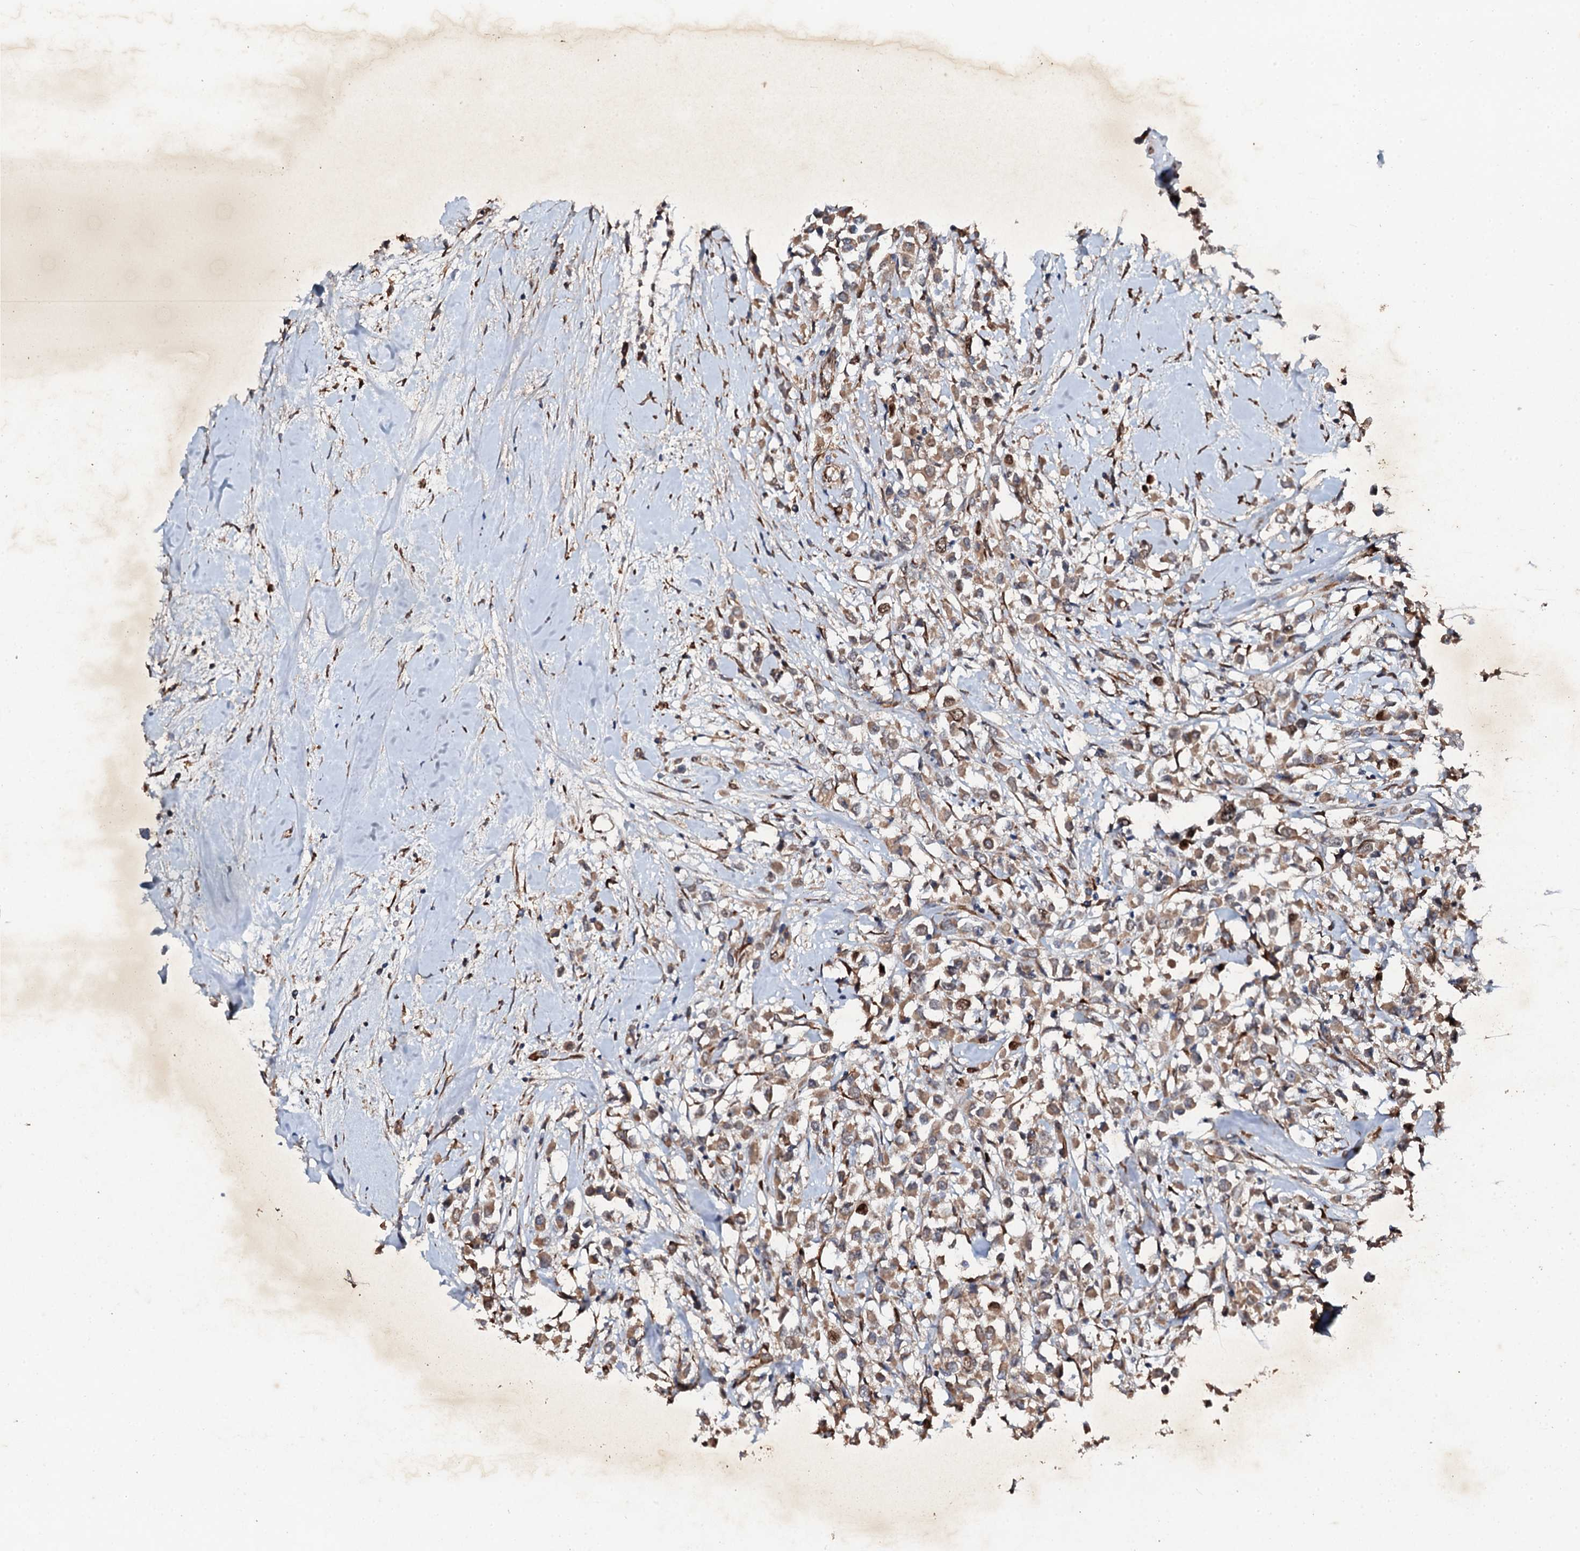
{"staining": {"intensity": "moderate", "quantity": ">75%", "location": "cytoplasmic/membranous,nuclear"}, "tissue": "breast cancer", "cell_type": "Tumor cells", "image_type": "cancer", "snomed": [{"axis": "morphology", "description": "Duct carcinoma"}, {"axis": "topography", "description": "Breast"}], "caption": "Approximately >75% of tumor cells in human breast cancer show moderate cytoplasmic/membranous and nuclear protein positivity as visualized by brown immunohistochemical staining.", "gene": "ADAMTS10", "patient": {"sex": "female", "age": 87}}